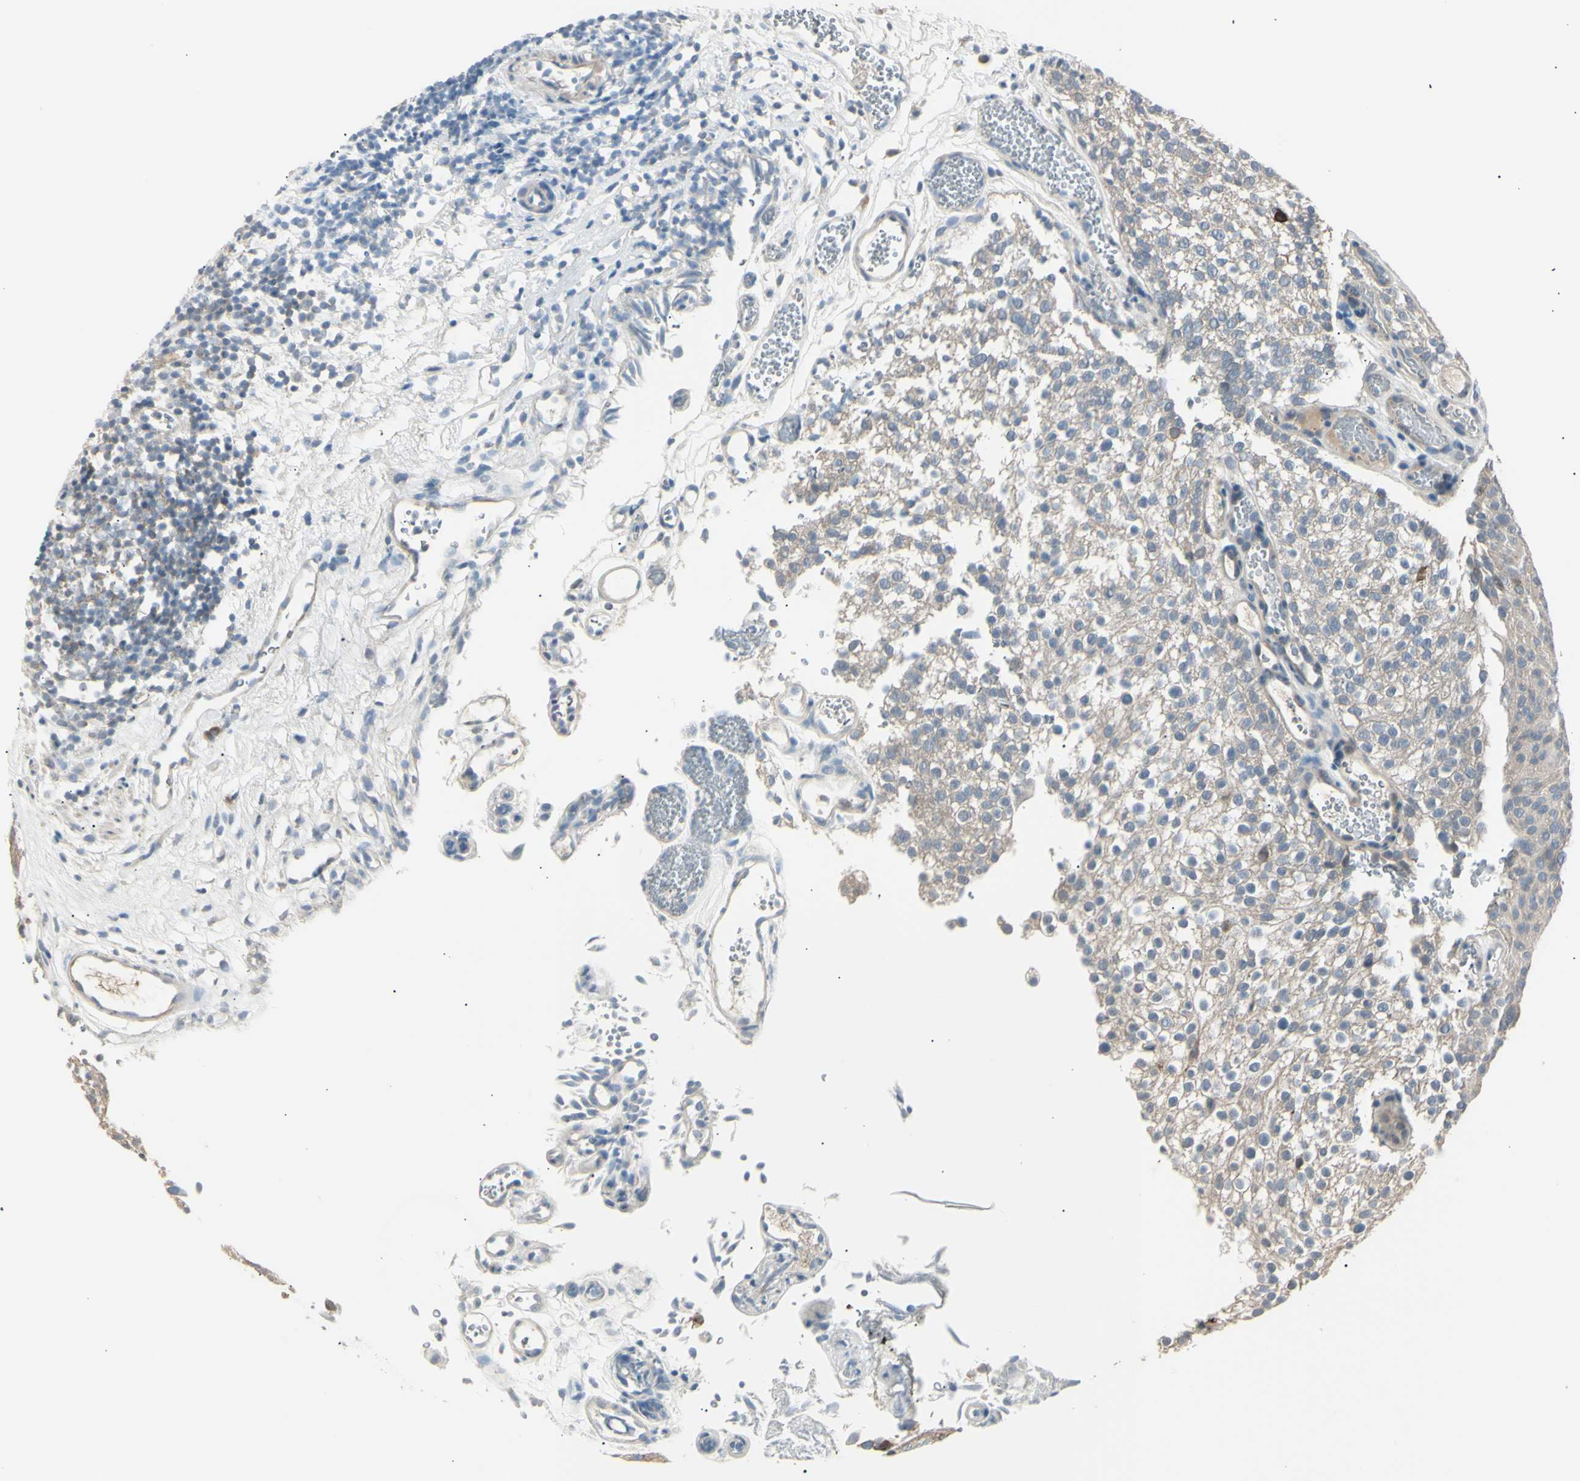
{"staining": {"intensity": "weak", "quantity": ">75%", "location": "cytoplasmic/membranous"}, "tissue": "urothelial cancer", "cell_type": "Tumor cells", "image_type": "cancer", "snomed": [{"axis": "morphology", "description": "Urothelial carcinoma, Low grade"}, {"axis": "topography", "description": "Urinary bladder"}], "caption": "Weak cytoplasmic/membranous staining for a protein is appreciated in approximately >75% of tumor cells of urothelial cancer using IHC.", "gene": "LHPP", "patient": {"sex": "male", "age": 78}}